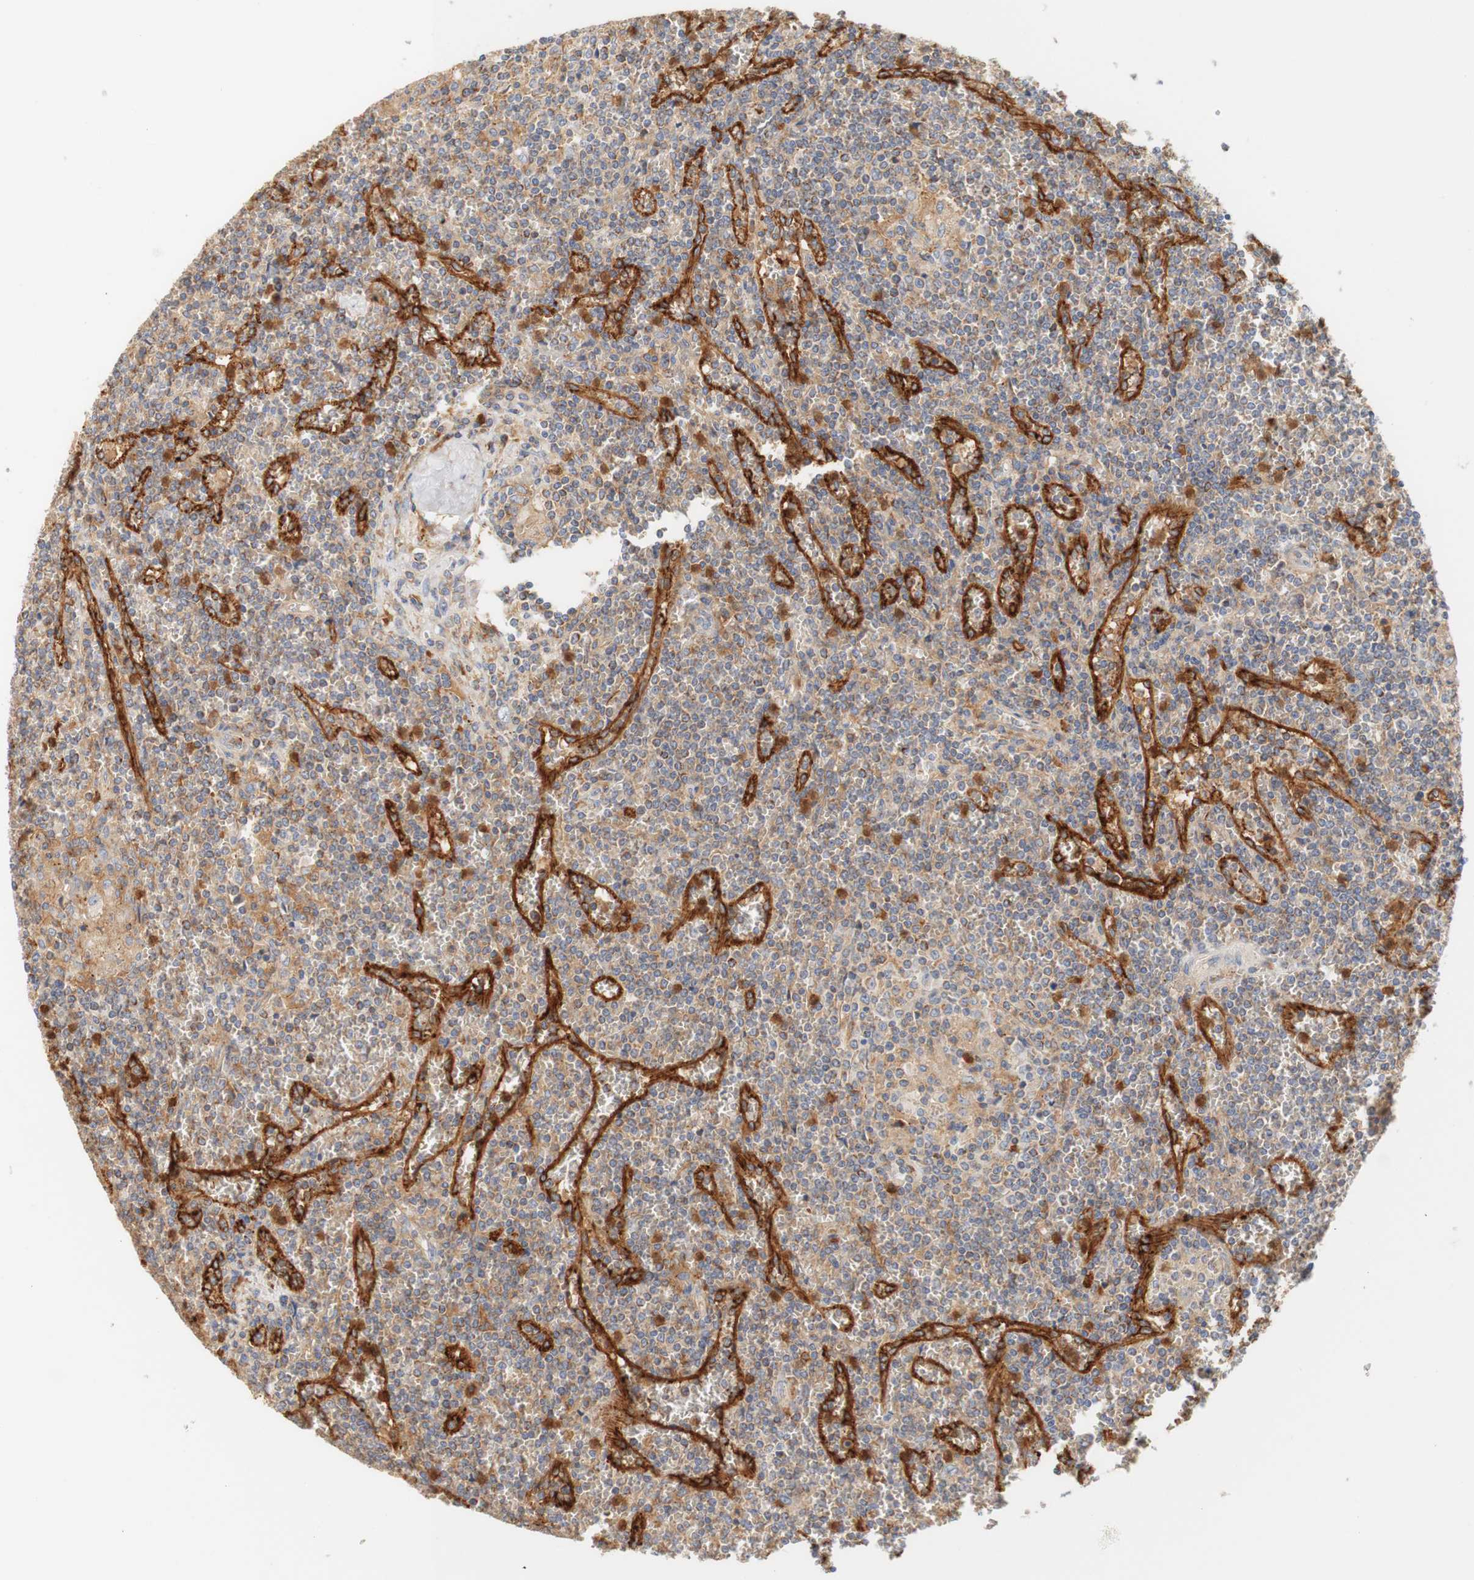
{"staining": {"intensity": "moderate", "quantity": "<25%", "location": "cytoplasmic/membranous,nuclear"}, "tissue": "lymphoma", "cell_type": "Tumor cells", "image_type": "cancer", "snomed": [{"axis": "morphology", "description": "Malignant lymphoma, non-Hodgkin's type, Low grade"}, {"axis": "topography", "description": "Spleen"}], "caption": "High-magnification brightfield microscopy of malignant lymphoma, non-Hodgkin's type (low-grade) stained with DAB (brown) and counterstained with hematoxylin (blue). tumor cells exhibit moderate cytoplasmic/membranous and nuclear positivity is present in about<25% of cells.", "gene": "PCDH7", "patient": {"sex": "female", "age": 19}}